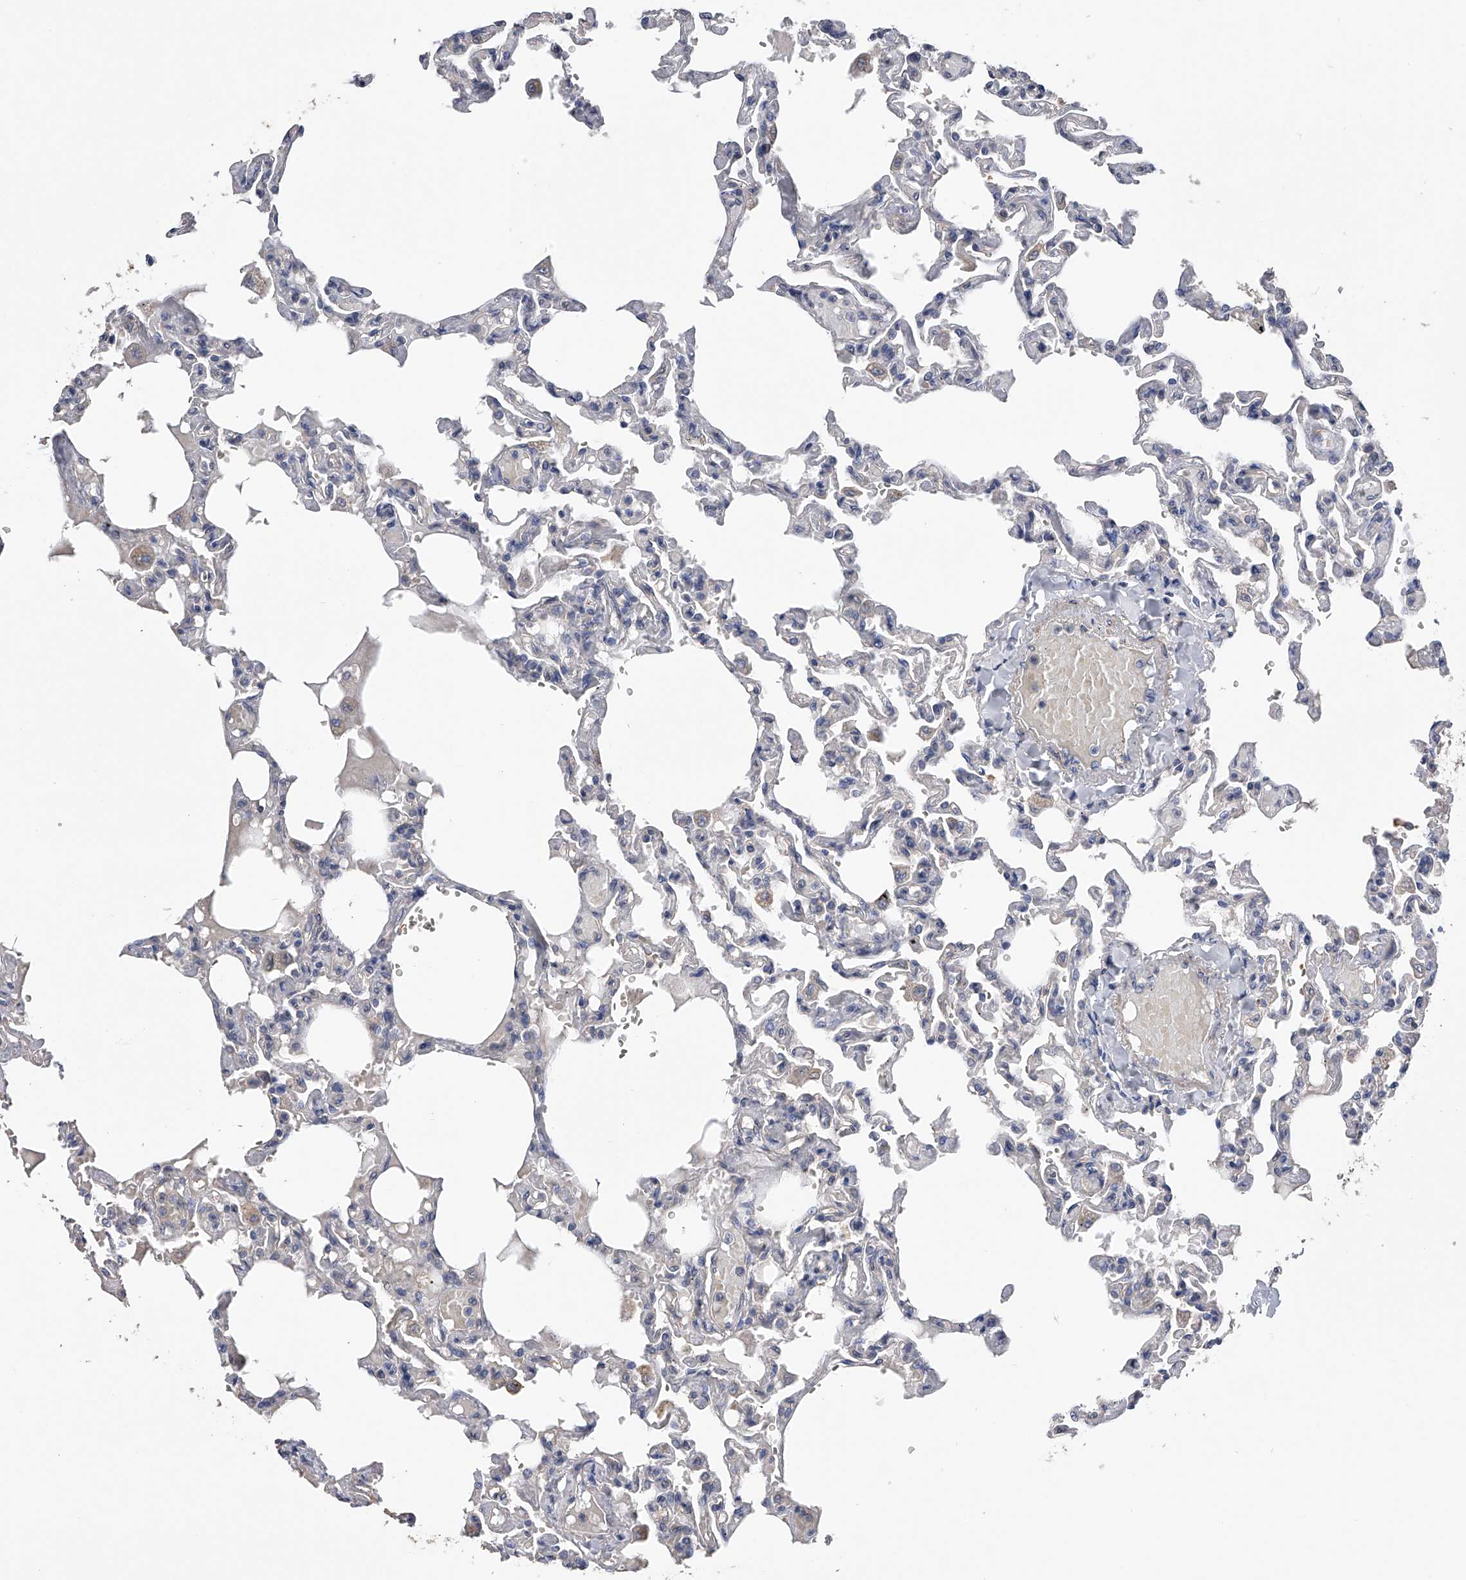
{"staining": {"intensity": "negative", "quantity": "none", "location": "none"}, "tissue": "lung", "cell_type": "Alveolar cells", "image_type": "normal", "snomed": [{"axis": "morphology", "description": "Normal tissue, NOS"}, {"axis": "topography", "description": "Lung"}], "caption": "An image of lung stained for a protein exhibits no brown staining in alveolar cells. (Brightfield microscopy of DAB IHC at high magnification).", "gene": "CFAP298", "patient": {"sex": "male", "age": 21}}